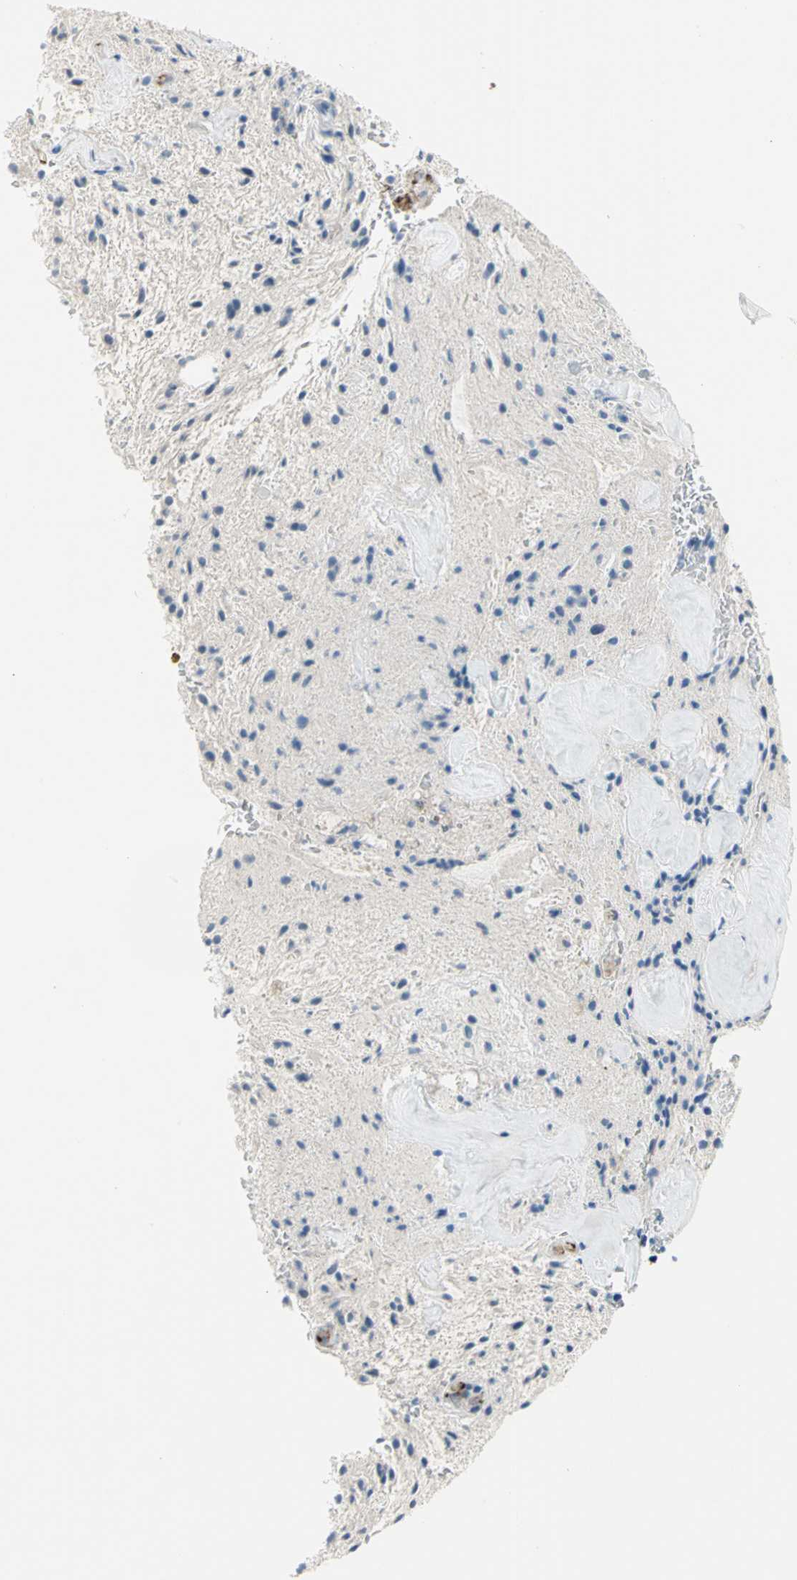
{"staining": {"intensity": "weak", "quantity": "<25%", "location": "cytoplasmic/membranous"}, "tissue": "glioma", "cell_type": "Tumor cells", "image_type": "cancer", "snomed": [{"axis": "morphology", "description": "Glioma, malignant, NOS"}, {"axis": "topography", "description": "Cerebellum"}], "caption": "The immunohistochemistry micrograph has no significant positivity in tumor cells of glioma tissue.", "gene": "ALOX15", "patient": {"sex": "female", "age": 10}}